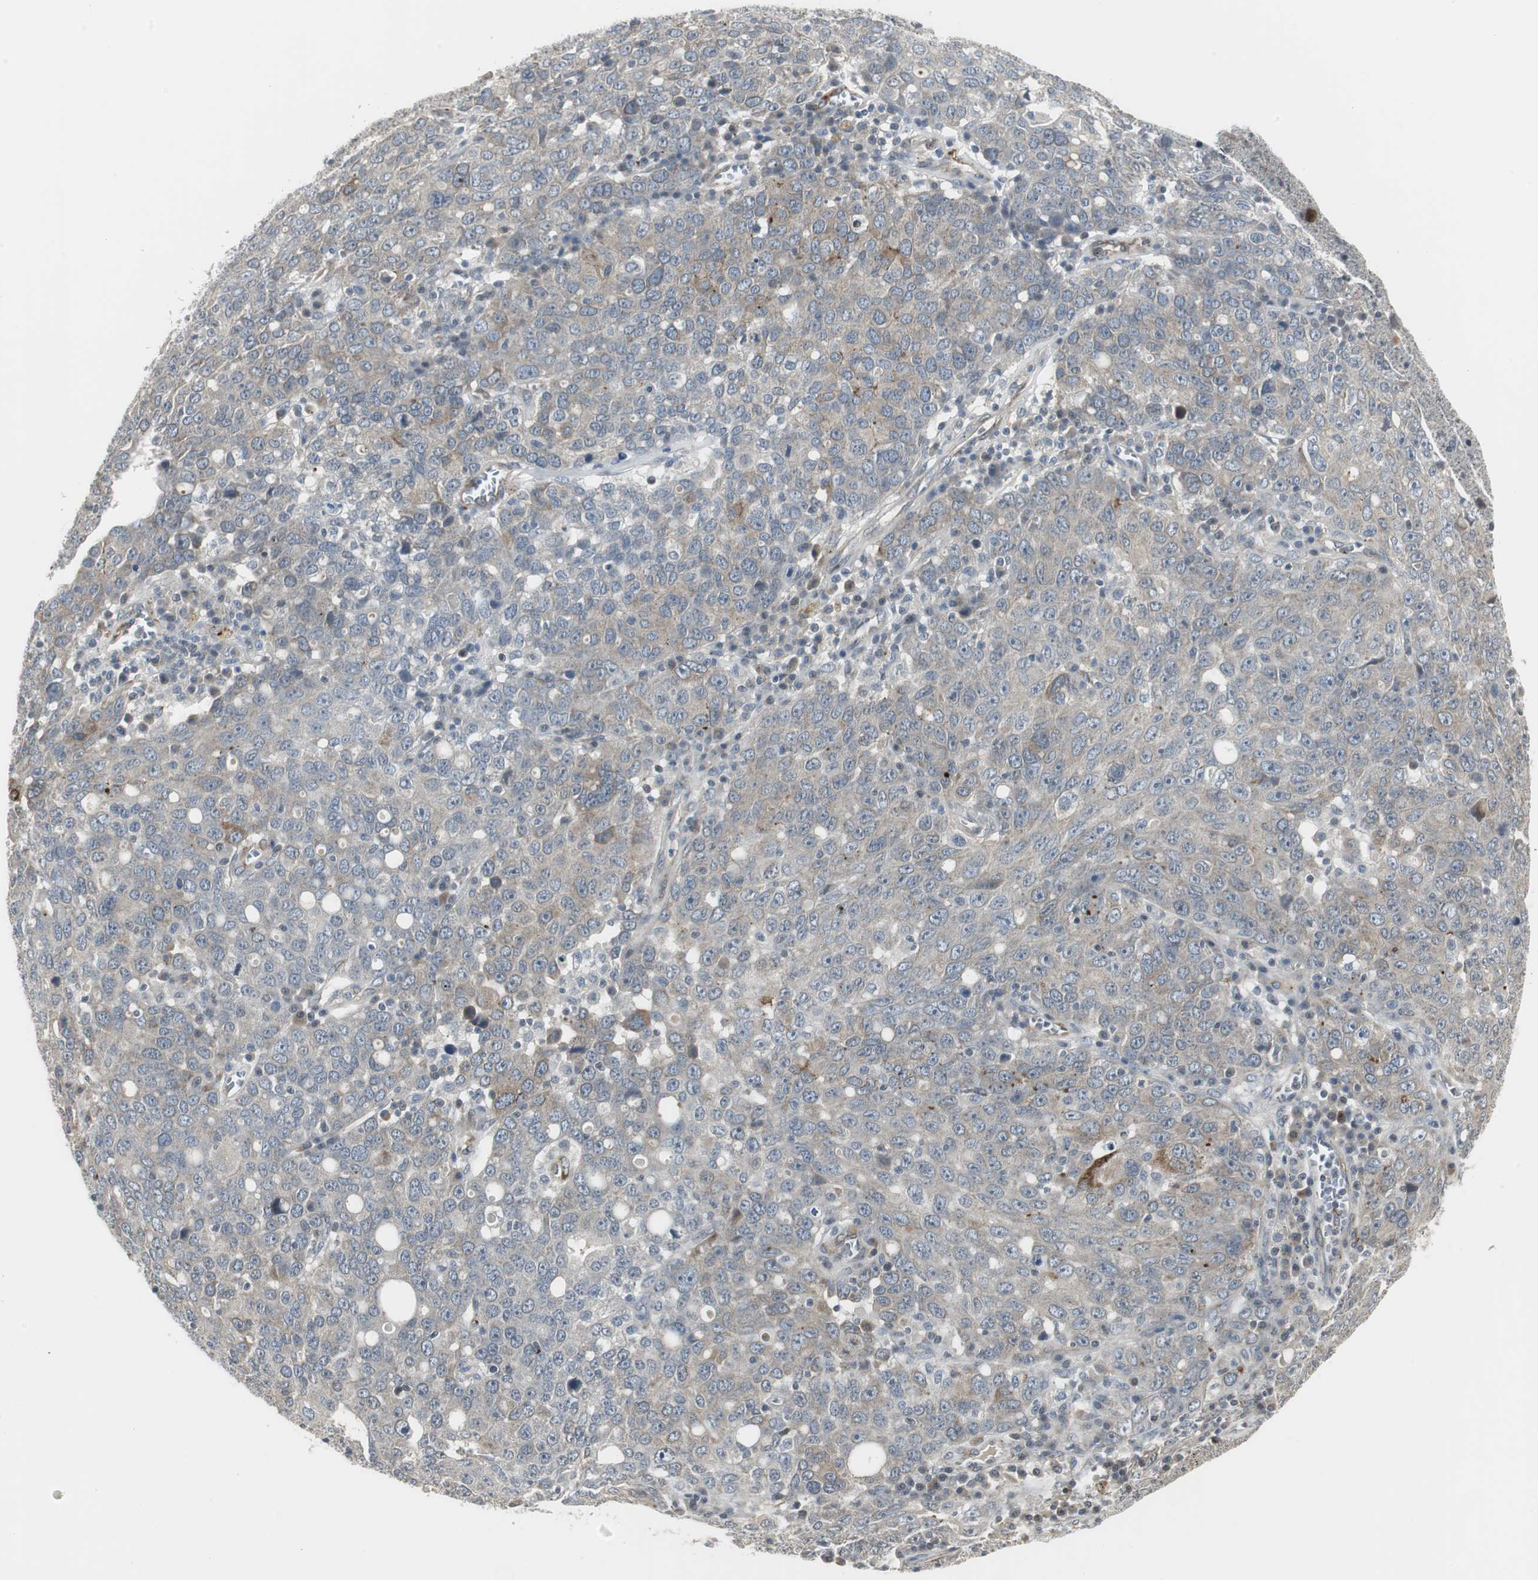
{"staining": {"intensity": "weak", "quantity": "25%-75%", "location": "cytoplasmic/membranous"}, "tissue": "ovarian cancer", "cell_type": "Tumor cells", "image_type": "cancer", "snomed": [{"axis": "morphology", "description": "Carcinoma, endometroid"}, {"axis": "topography", "description": "Ovary"}], "caption": "This histopathology image reveals immunohistochemistry (IHC) staining of endometroid carcinoma (ovarian), with low weak cytoplasmic/membranous expression in about 25%-75% of tumor cells.", "gene": "SCYL3", "patient": {"sex": "female", "age": 62}}